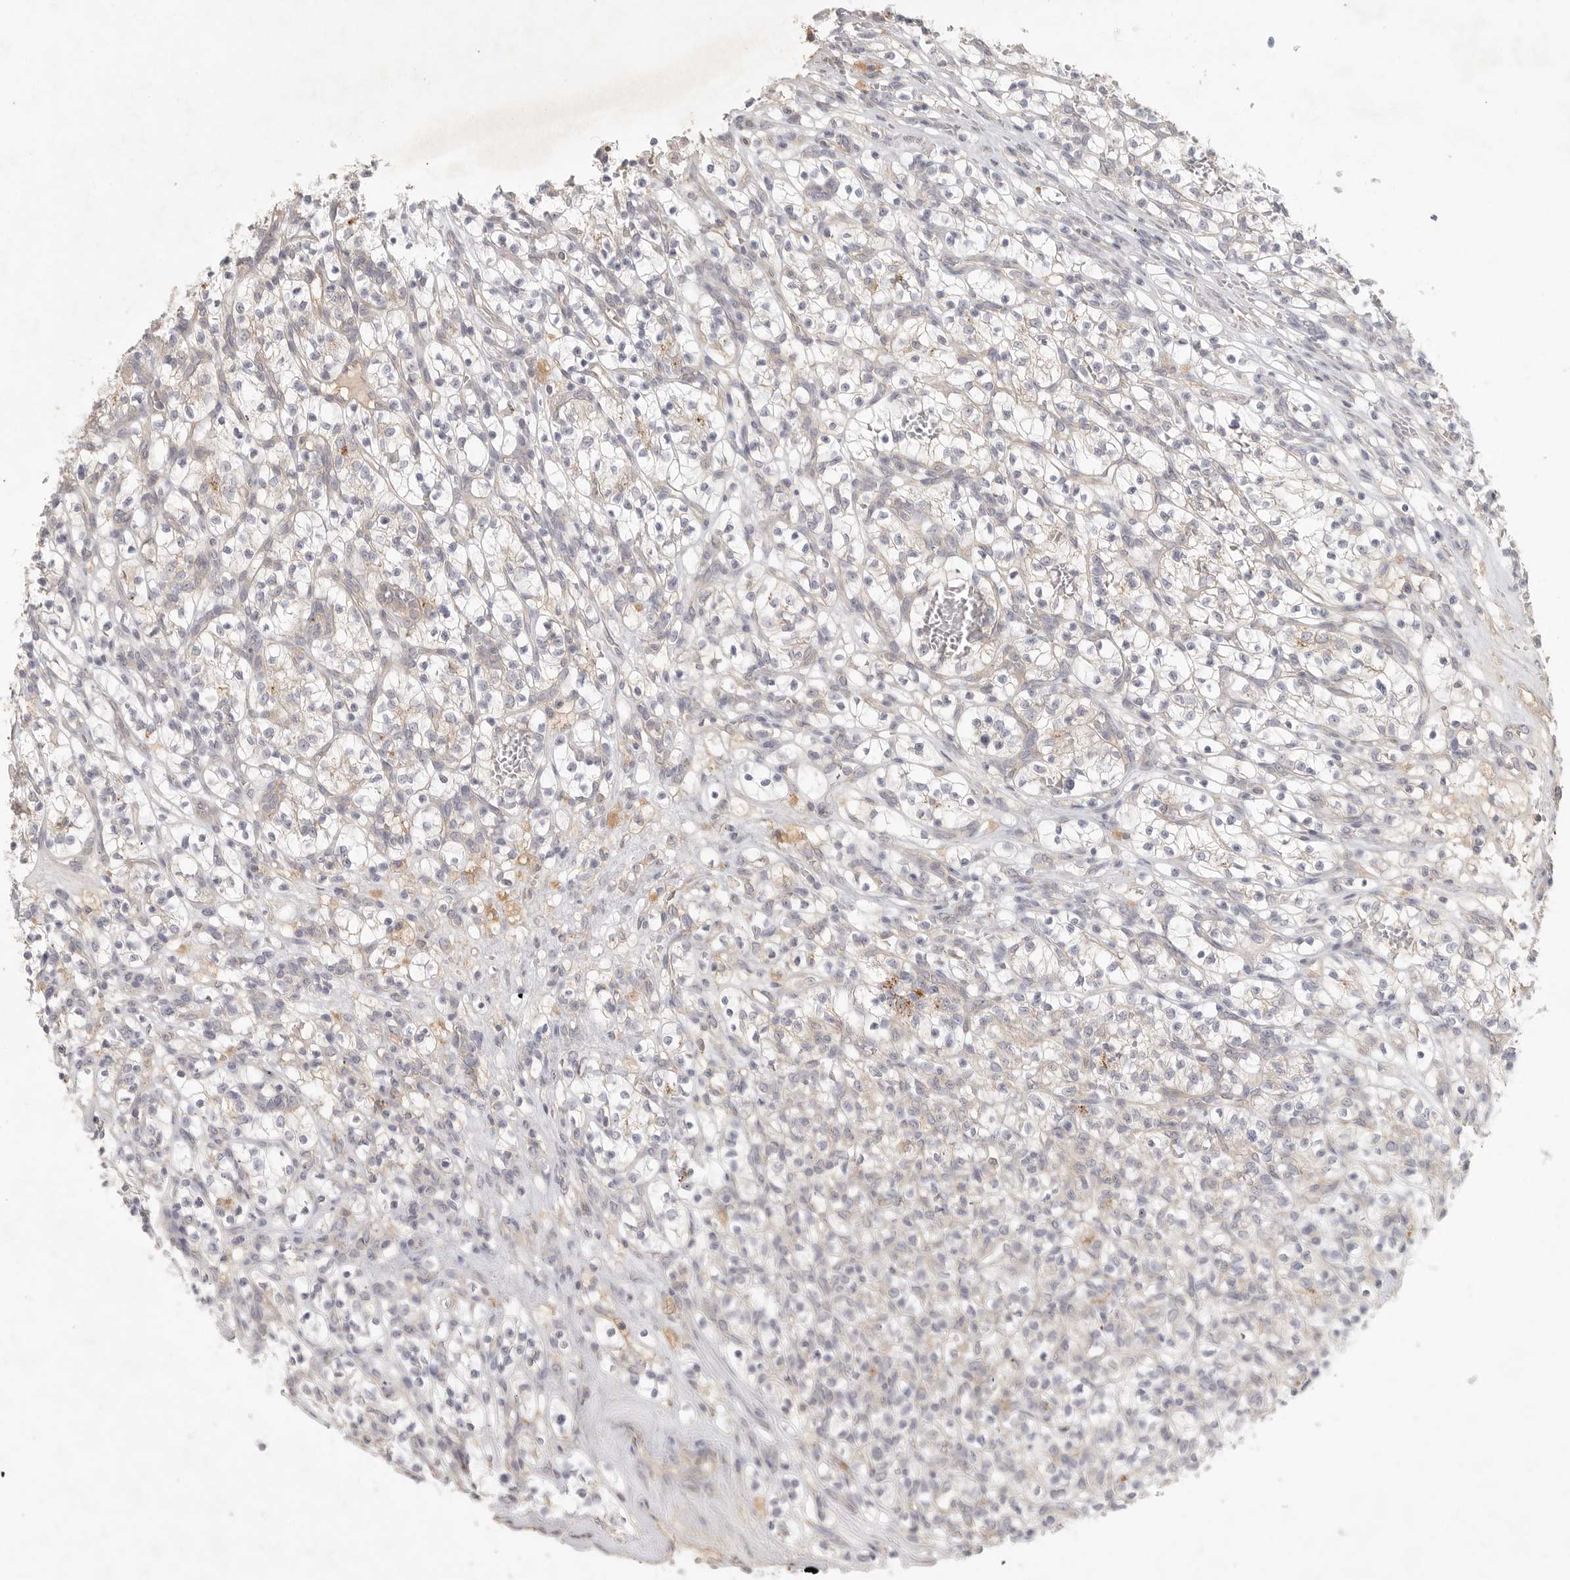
{"staining": {"intensity": "negative", "quantity": "none", "location": "none"}, "tissue": "renal cancer", "cell_type": "Tumor cells", "image_type": "cancer", "snomed": [{"axis": "morphology", "description": "Adenocarcinoma, NOS"}, {"axis": "topography", "description": "Kidney"}], "caption": "Human renal adenocarcinoma stained for a protein using IHC displays no staining in tumor cells.", "gene": "SLC25A36", "patient": {"sex": "female", "age": 57}}